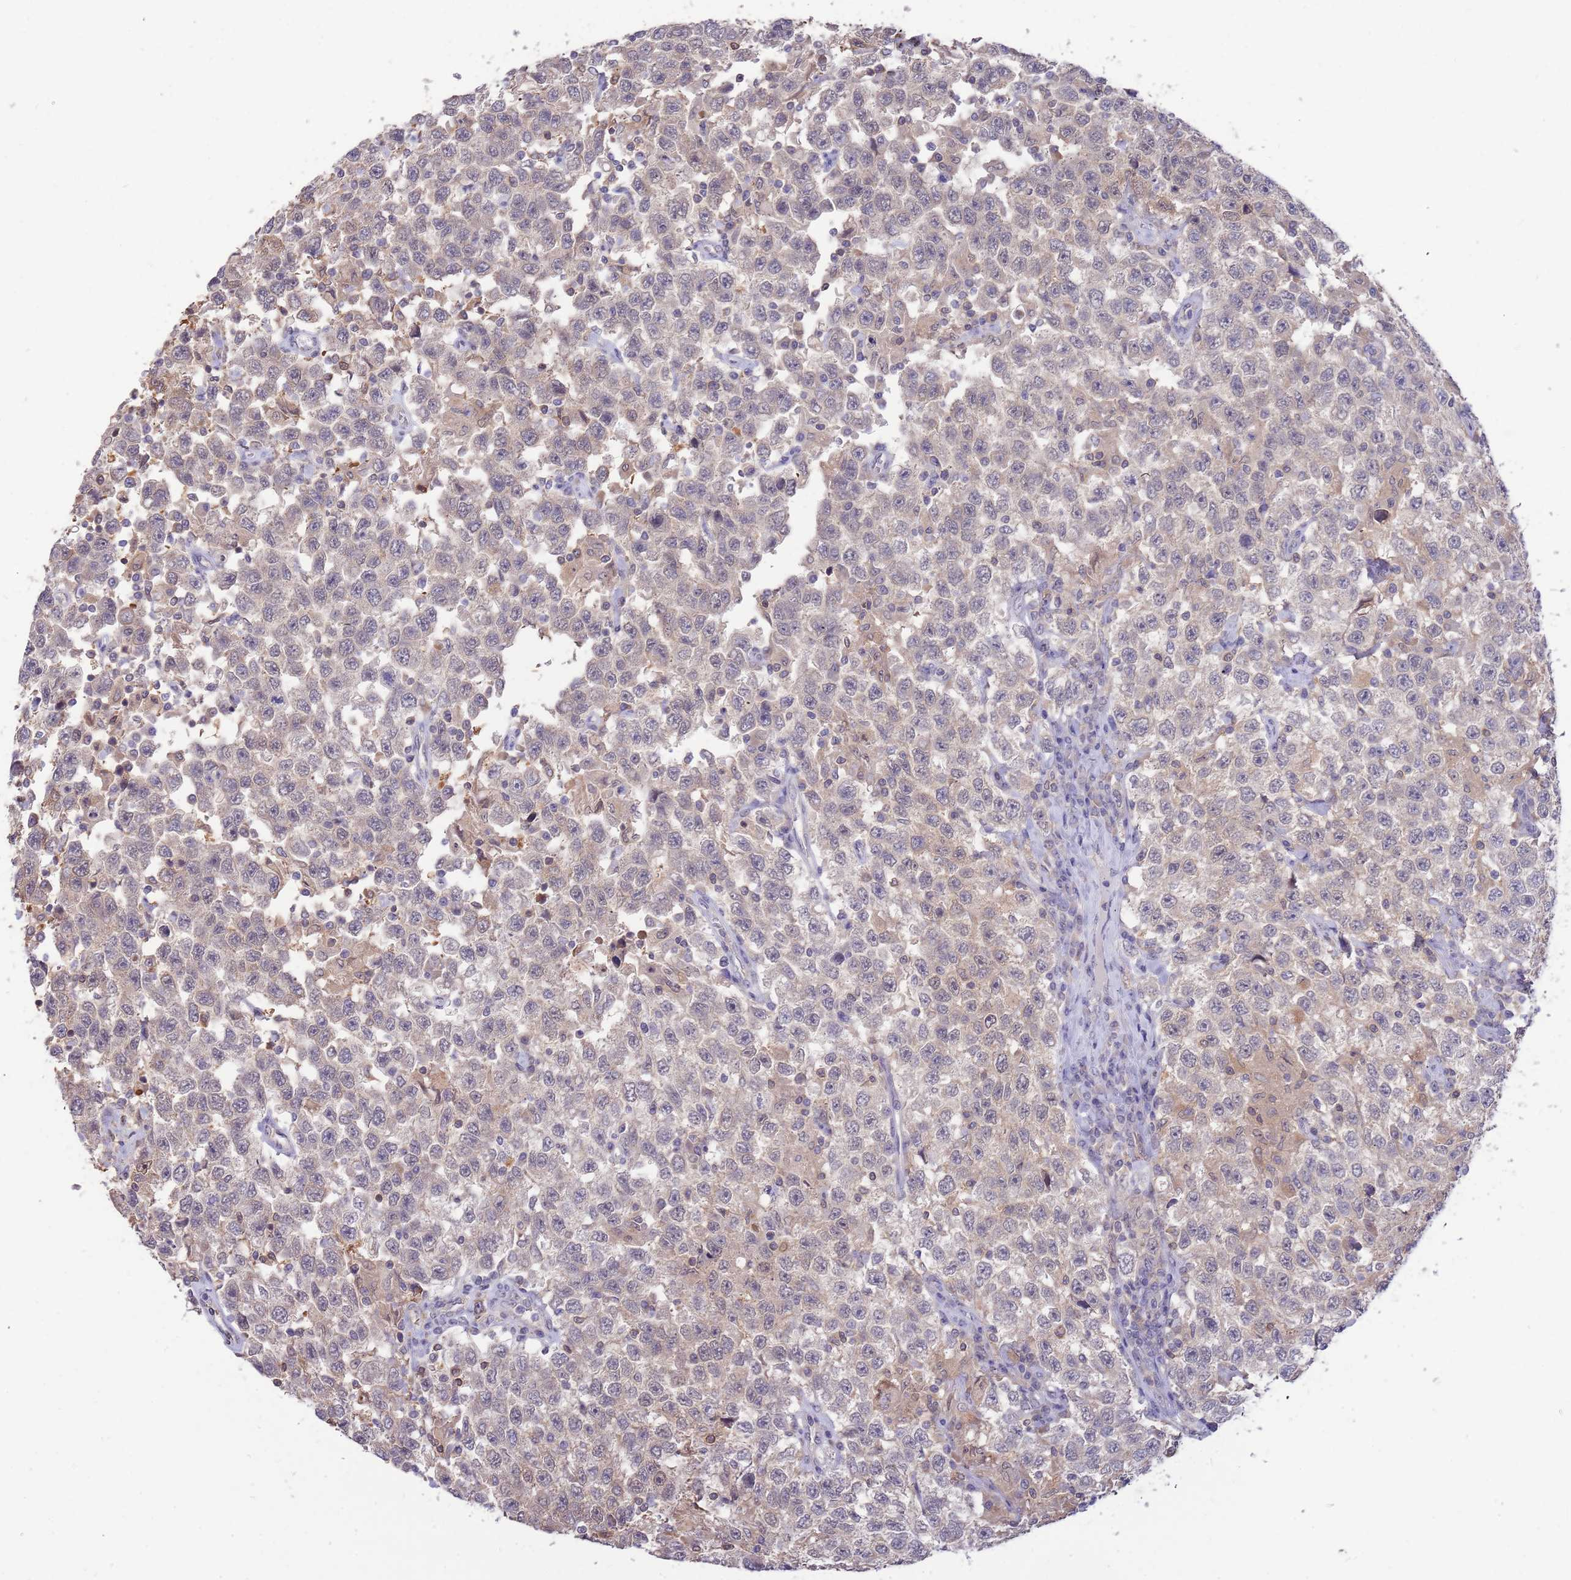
{"staining": {"intensity": "moderate", "quantity": "<25%", "location": "cytoplasmic/membranous"}, "tissue": "testis cancer", "cell_type": "Tumor cells", "image_type": "cancer", "snomed": [{"axis": "morphology", "description": "Seminoma, NOS"}, {"axis": "topography", "description": "Testis"}], "caption": "High-power microscopy captured an immunohistochemistry (IHC) photomicrograph of seminoma (testis), revealing moderate cytoplasmic/membranous positivity in approximately <25% of tumor cells.", "gene": "AP5S1", "patient": {"sex": "male", "age": 41}}